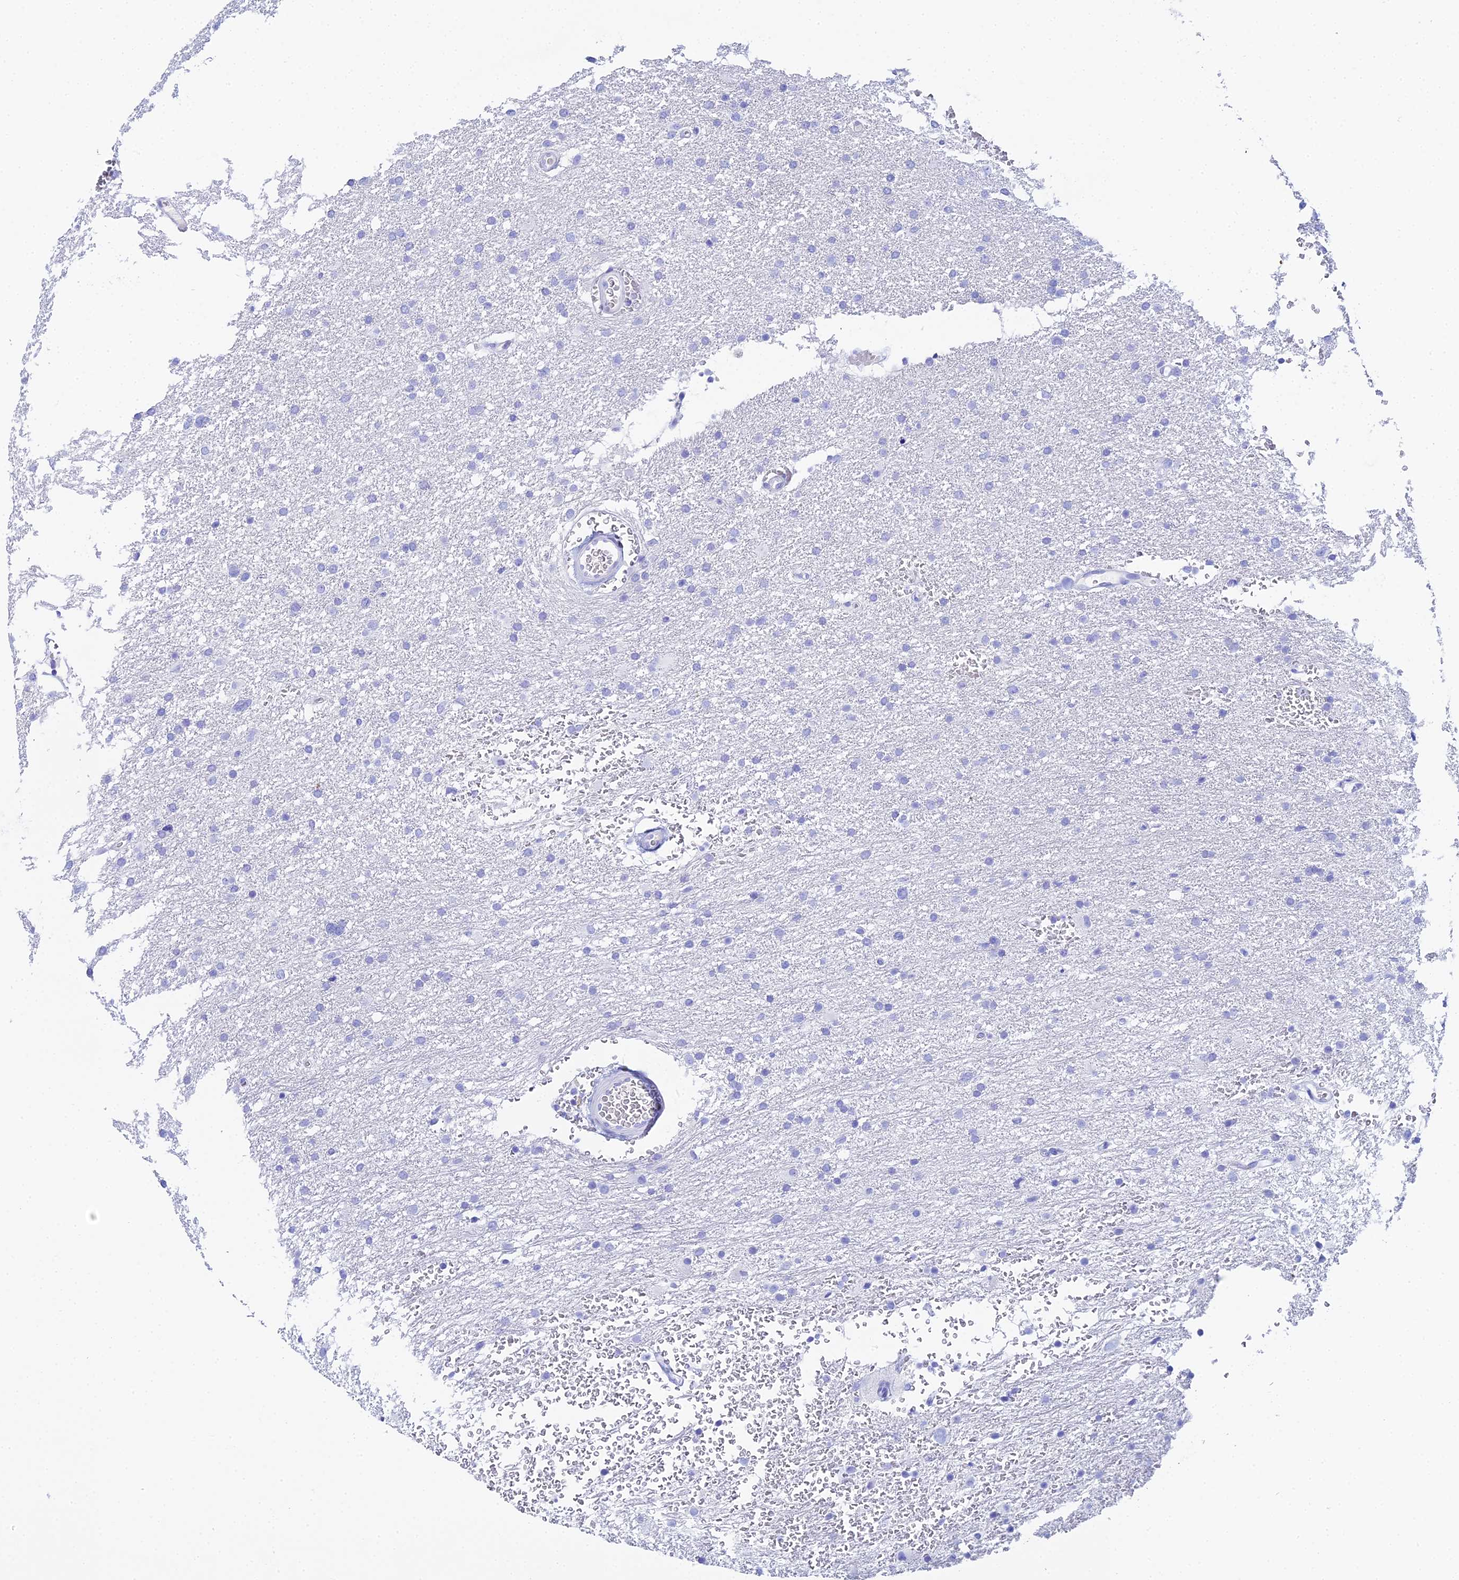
{"staining": {"intensity": "negative", "quantity": "none", "location": "none"}, "tissue": "glioma", "cell_type": "Tumor cells", "image_type": "cancer", "snomed": [{"axis": "morphology", "description": "Glioma, malignant, High grade"}, {"axis": "topography", "description": "Cerebral cortex"}], "caption": "Photomicrograph shows no protein expression in tumor cells of glioma tissue.", "gene": "CELA3A", "patient": {"sex": "female", "age": 36}}